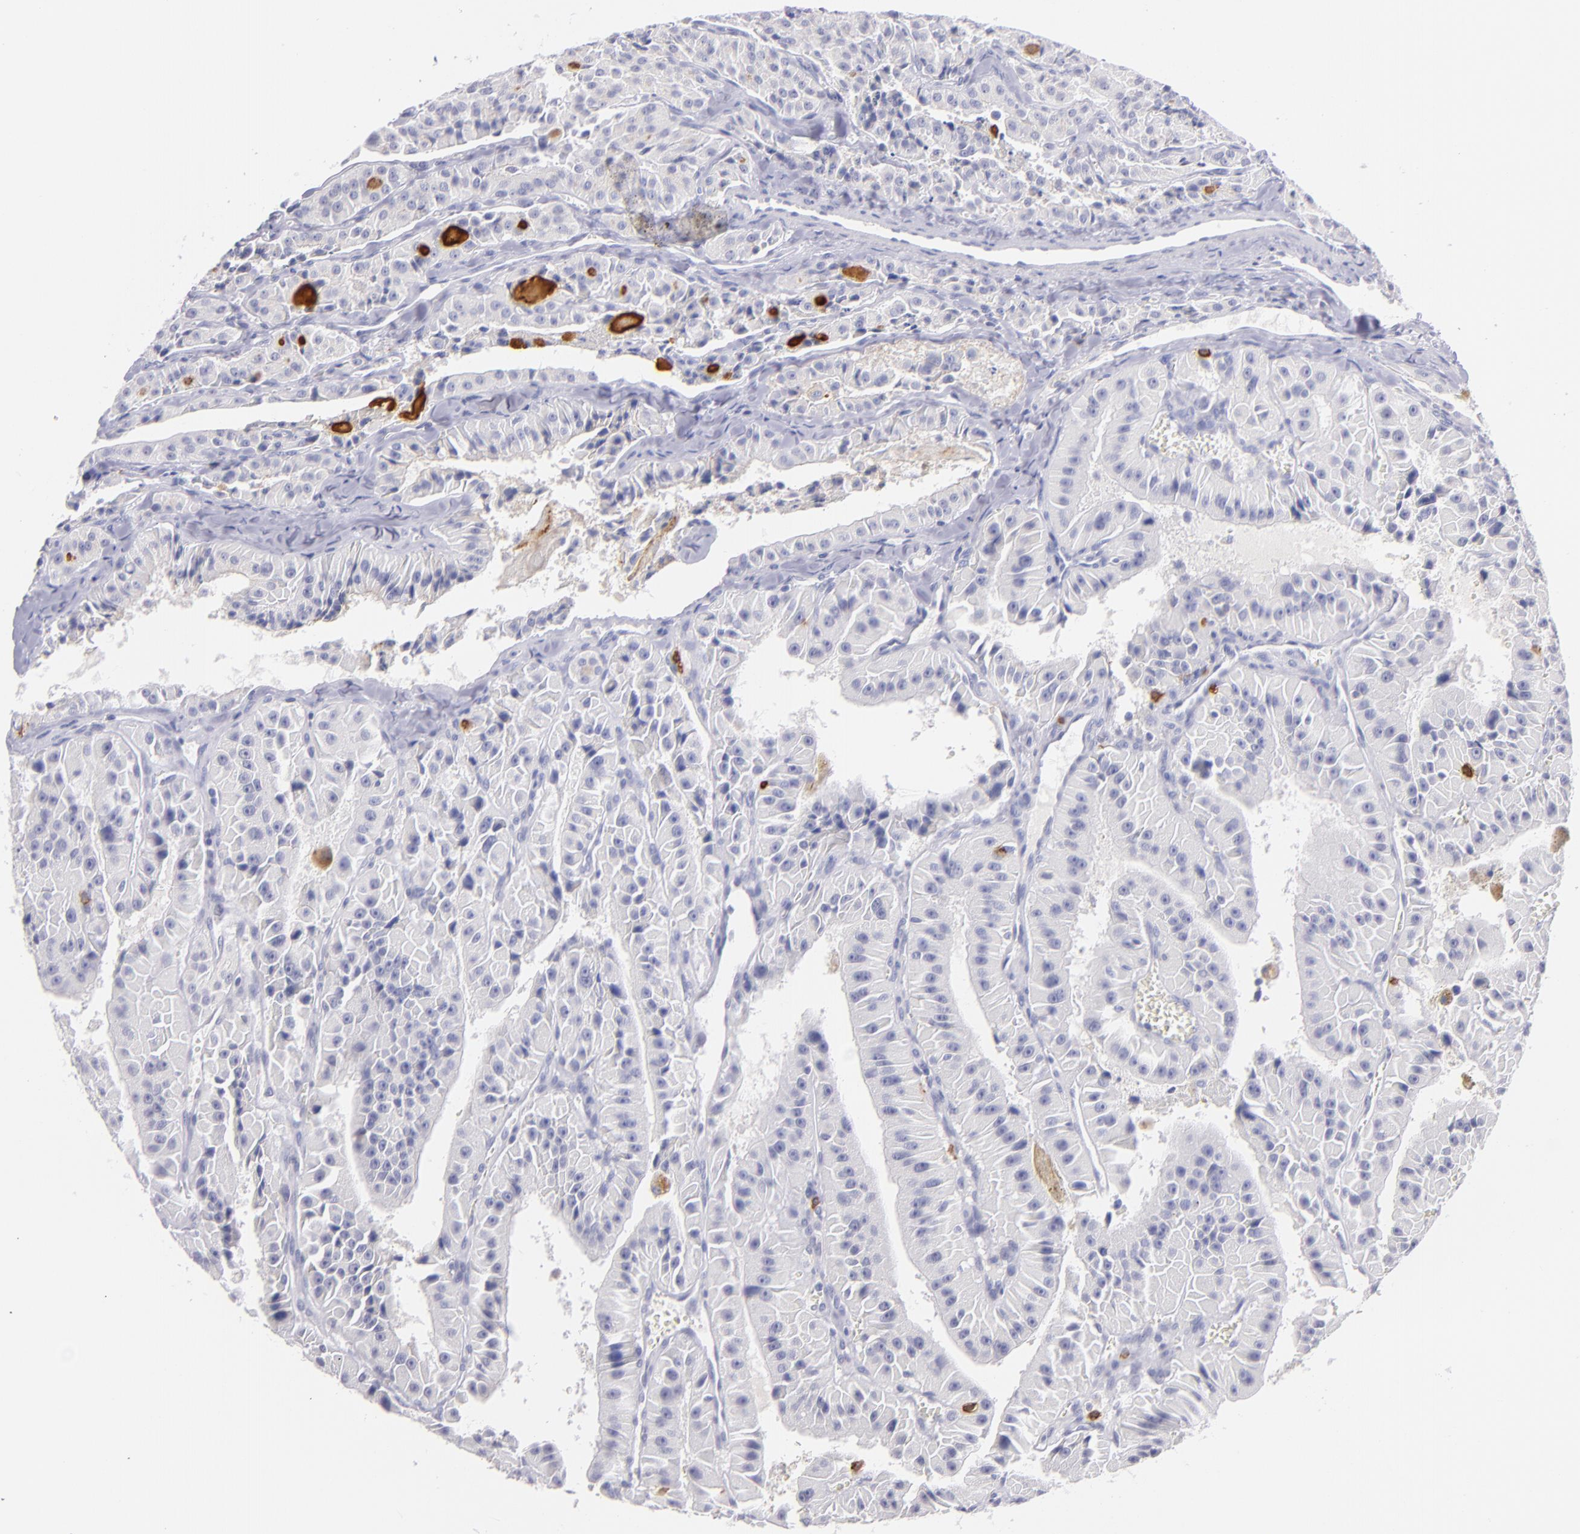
{"staining": {"intensity": "negative", "quantity": "none", "location": "none"}, "tissue": "thyroid cancer", "cell_type": "Tumor cells", "image_type": "cancer", "snomed": [{"axis": "morphology", "description": "Carcinoma, NOS"}, {"axis": "topography", "description": "Thyroid gland"}], "caption": "The micrograph exhibits no staining of tumor cells in thyroid cancer (carcinoma).", "gene": "IL2RA", "patient": {"sex": "male", "age": 76}}